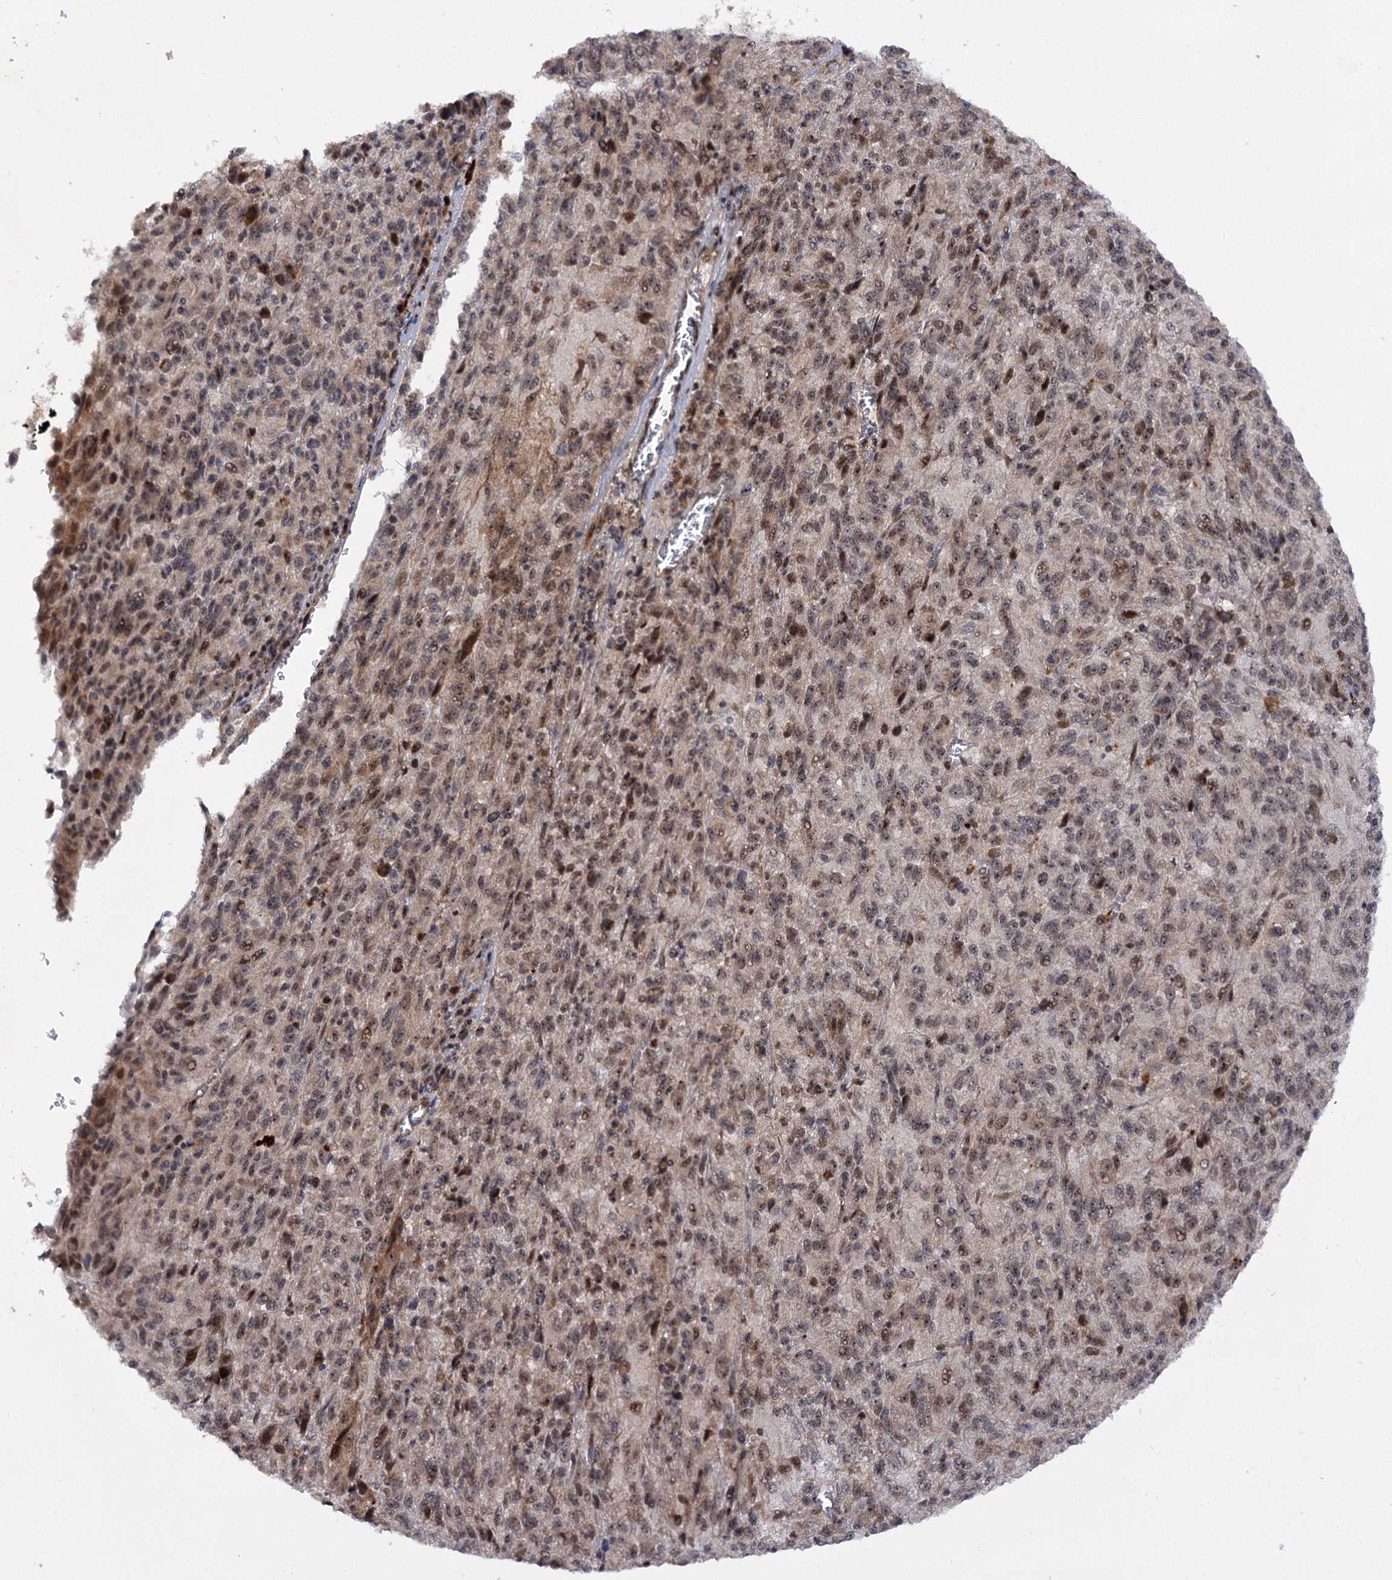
{"staining": {"intensity": "moderate", "quantity": ">75%", "location": "nuclear"}, "tissue": "melanoma", "cell_type": "Tumor cells", "image_type": "cancer", "snomed": [{"axis": "morphology", "description": "Malignant melanoma, Metastatic site"}, {"axis": "topography", "description": "Lung"}], "caption": "Immunohistochemical staining of malignant melanoma (metastatic site) reveals moderate nuclear protein staining in about >75% of tumor cells.", "gene": "BUD13", "patient": {"sex": "male", "age": 64}}